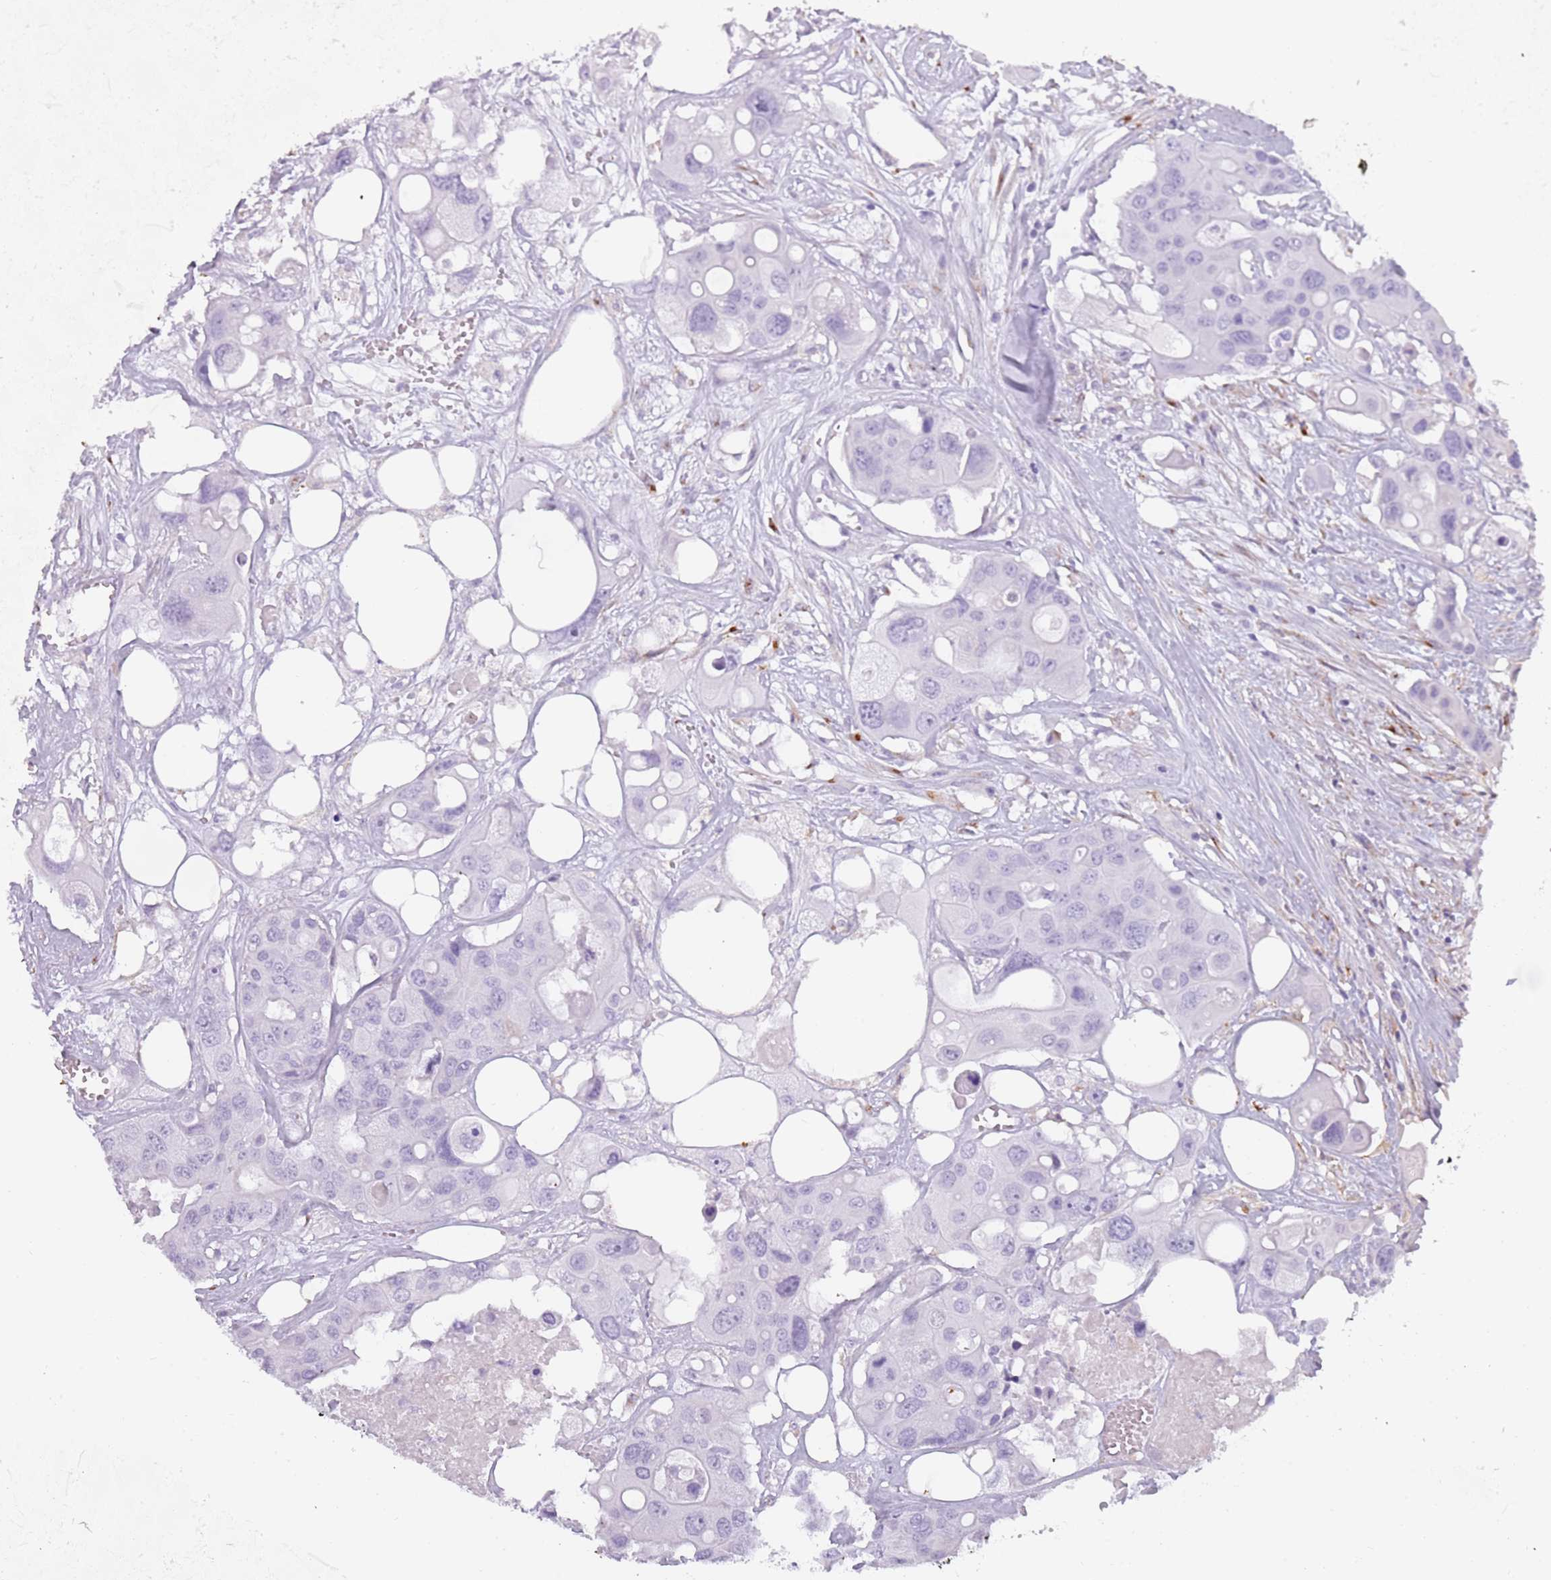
{"staining": {"intensity": "negative", "quantity": "none", "location": "none"}, "tissue": "colorectal cancer", "cell_type": "Tumor cells", "image_type": "cancer", "snomed": [{"axis": "morphology", "description": "Adenocarcinoma, NOS"}, {"axis": "topography", "description": "Colon"}], "caption": "This micrograph is of colorectal cancer (adenocarcinoma) stained with IHC to label a protein in brown with the nuclei are counter-stained blue. There is no expression in tumor cells.", "gene": "COLEC12", "patient": {"sex": "male", "age": 77}}